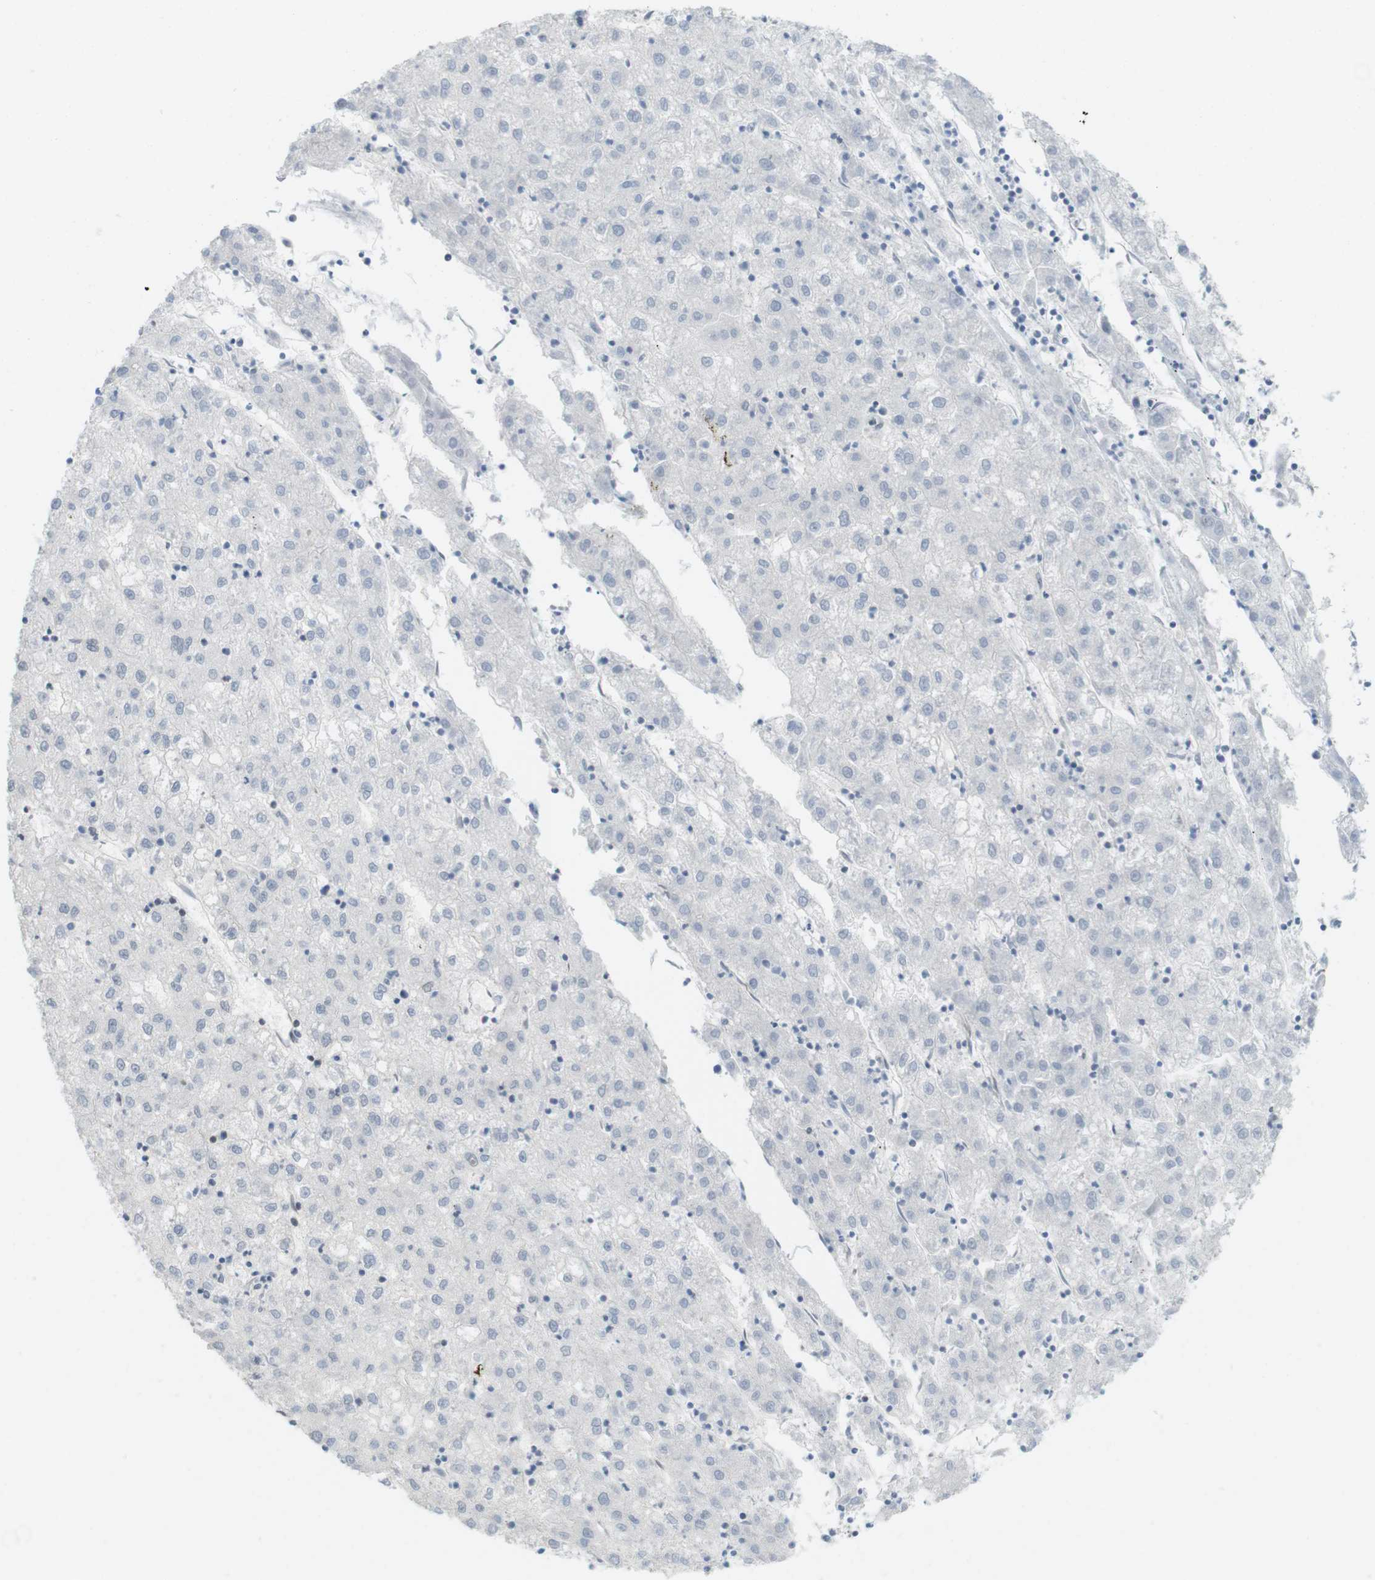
{"staining": {"intensity": "negative", "quantity": "none", "location": "none"}, "tissue": "liver cancer", "cell_type": "Tumor cells", "image_type": "cancer", "snomed": [{"axis": "morphology", "description": "Carcinoma, Hepatocellular, NOS"}, {"axis": "topography", "description": "Liver"}], "caption": "This is a histopathology image of immunohistochemistry (IHC) staining of liver hepatocellular carcinoma, which shows no expression in tumor cells.", "gene": "ARL6IP6", "patient": {"sex": "male", "age": 72}}